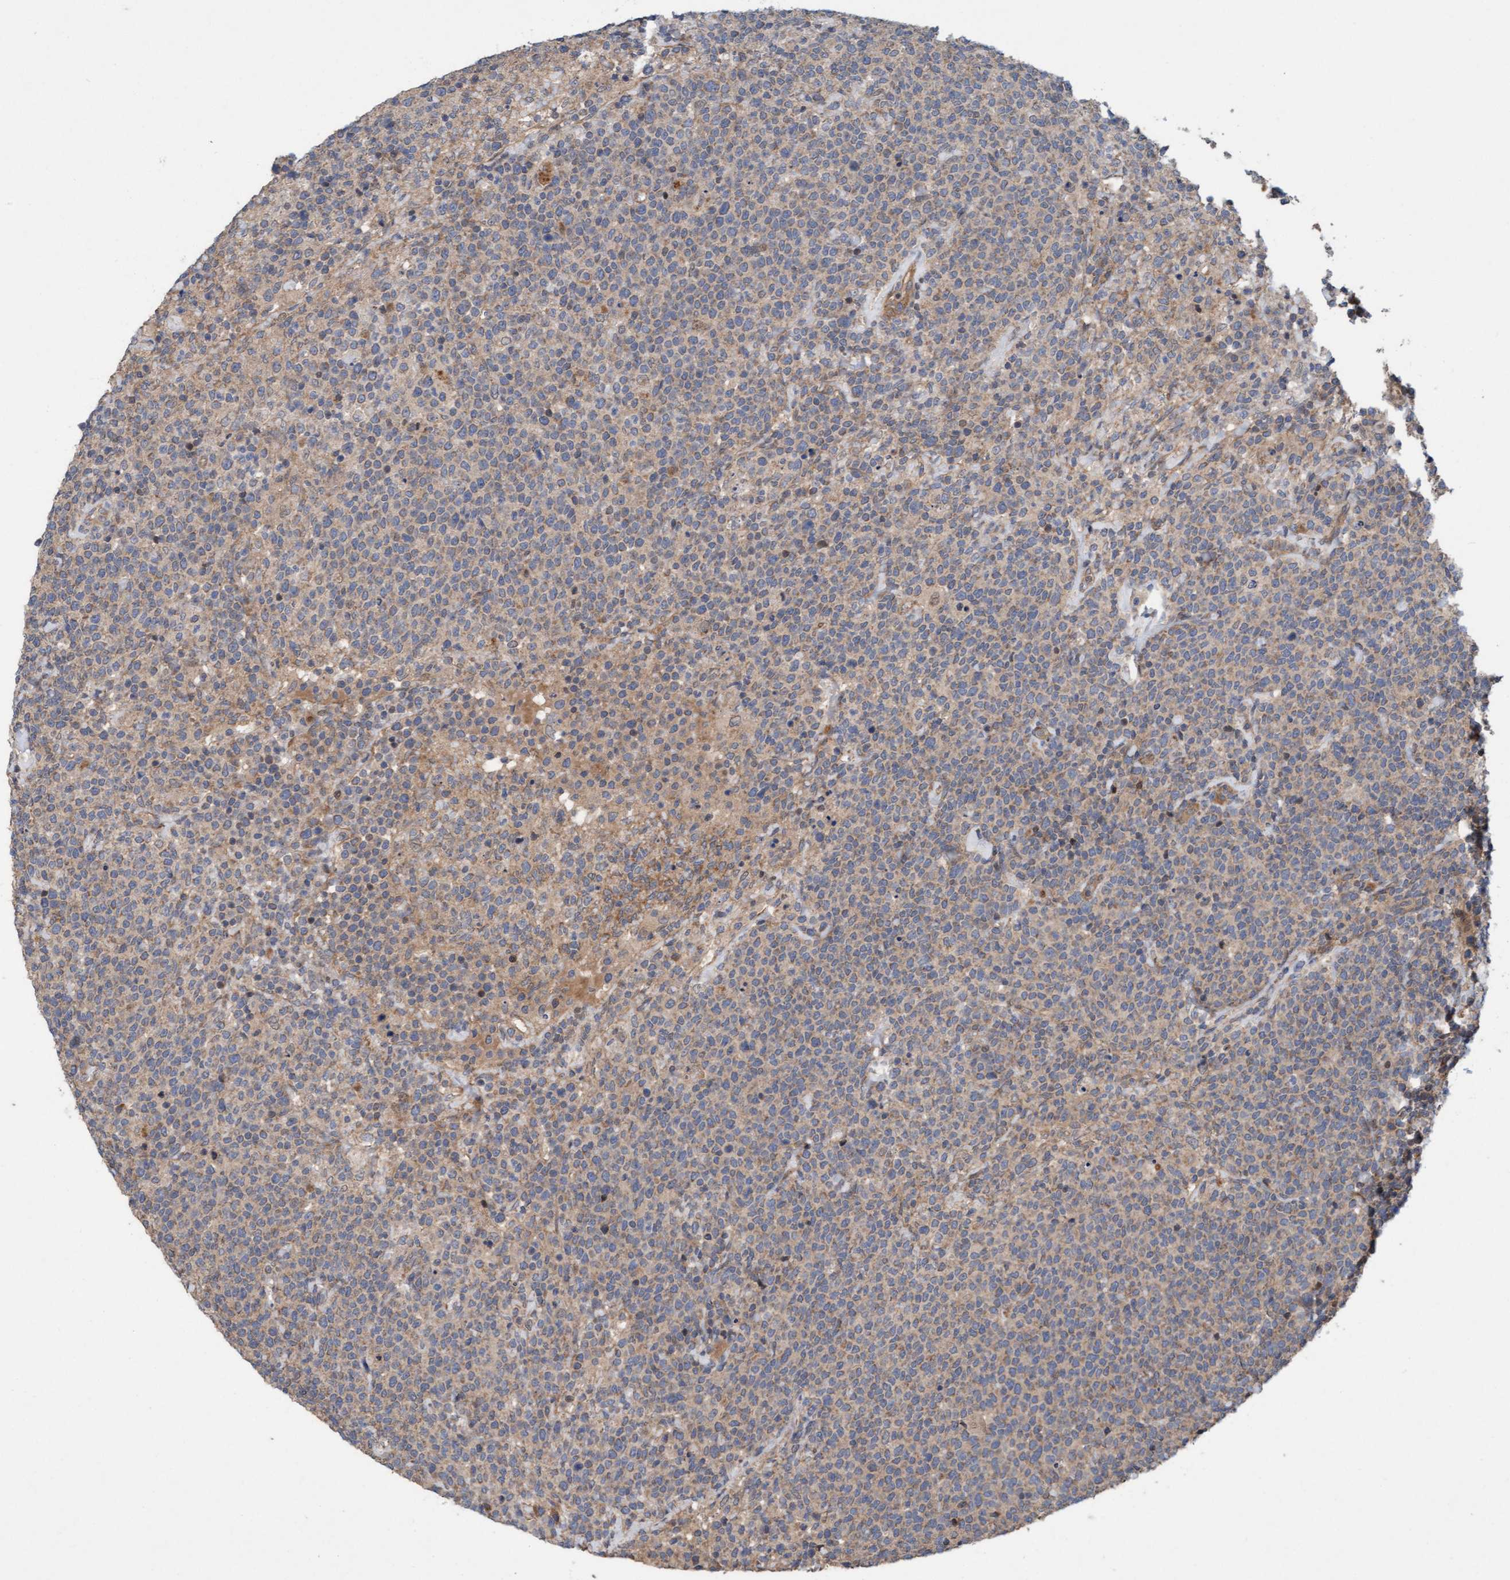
{"staining": {"intensity": "weak", "quantity": ">75%", "location": "cytoplasmic/membranous"}, "tissue": "lymphoma", "cell_type": "Tumor cells", "image_type": "cancer", "snomed": [{"axis": "morphology", "description": "Malignant lymphoma, non-Hodgkin's type, High grade"}, {"axis": "topography", "description": "Lymph node"}], "caption": "Protein positivity by IHC demonstrates weak cytoplasmic/membranous expression in approximately >75% of tumor cells in malignant lymphoma, non-Hodgkin's type (high-grade). Ihc stains the protein of interest in brown and the nuclei are stained blue.", "gene": "MLXIP", "patient": {"sex": "male", "age": 61}}